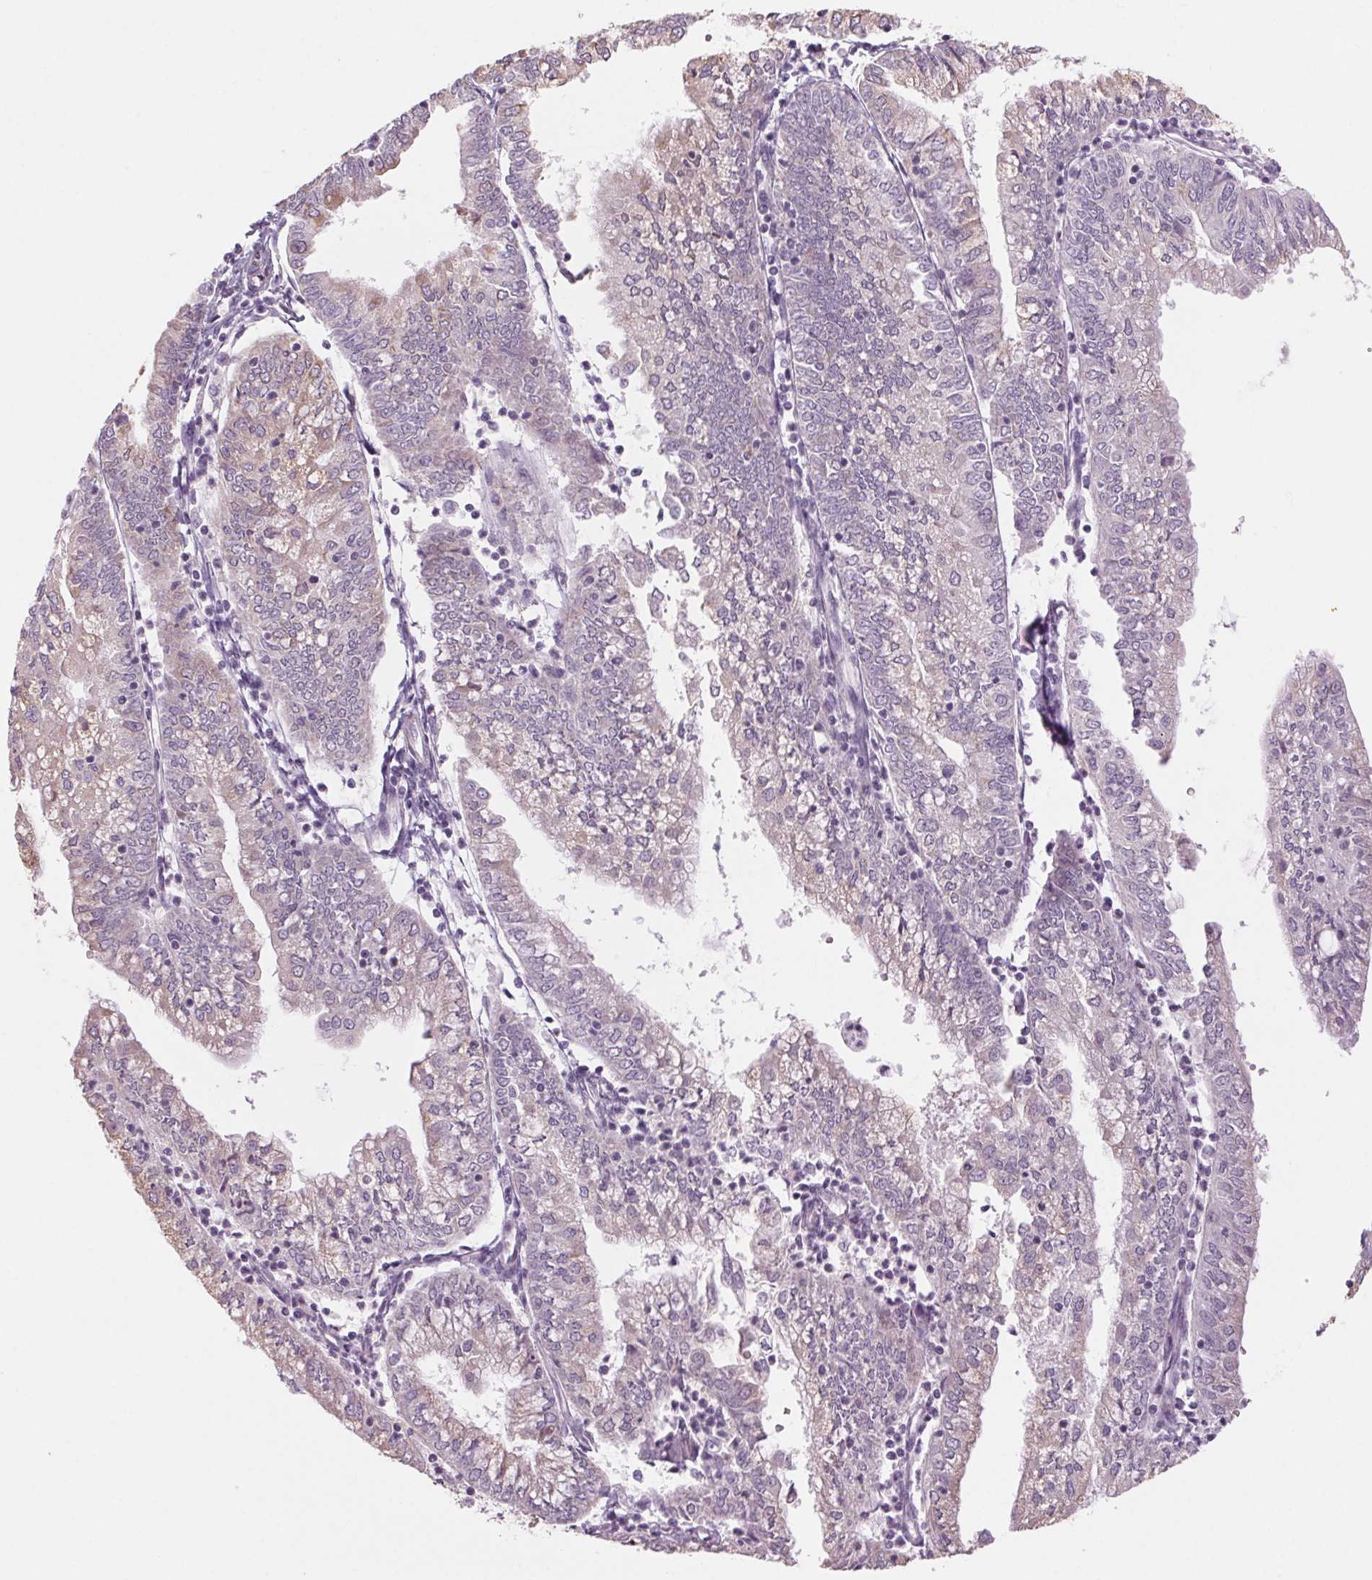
{"staining": {"intensity": "negative", "quantity": "none", "location": "none"}, "tissue": "endometrial cancer", "cell_type": "Tumor cells", "image_type": "cancer", "snomed": [{"axis": "morphology", "description": "Adenocarcinoma, NOS"}, {"axis": "topography", "description": "Endometrium"}], "caption": "IHC of endometrial cancer demonstrates no expression in tumor cells.", "gene": "HHLA2", "patient": {"sex": "female", "age": 55}}